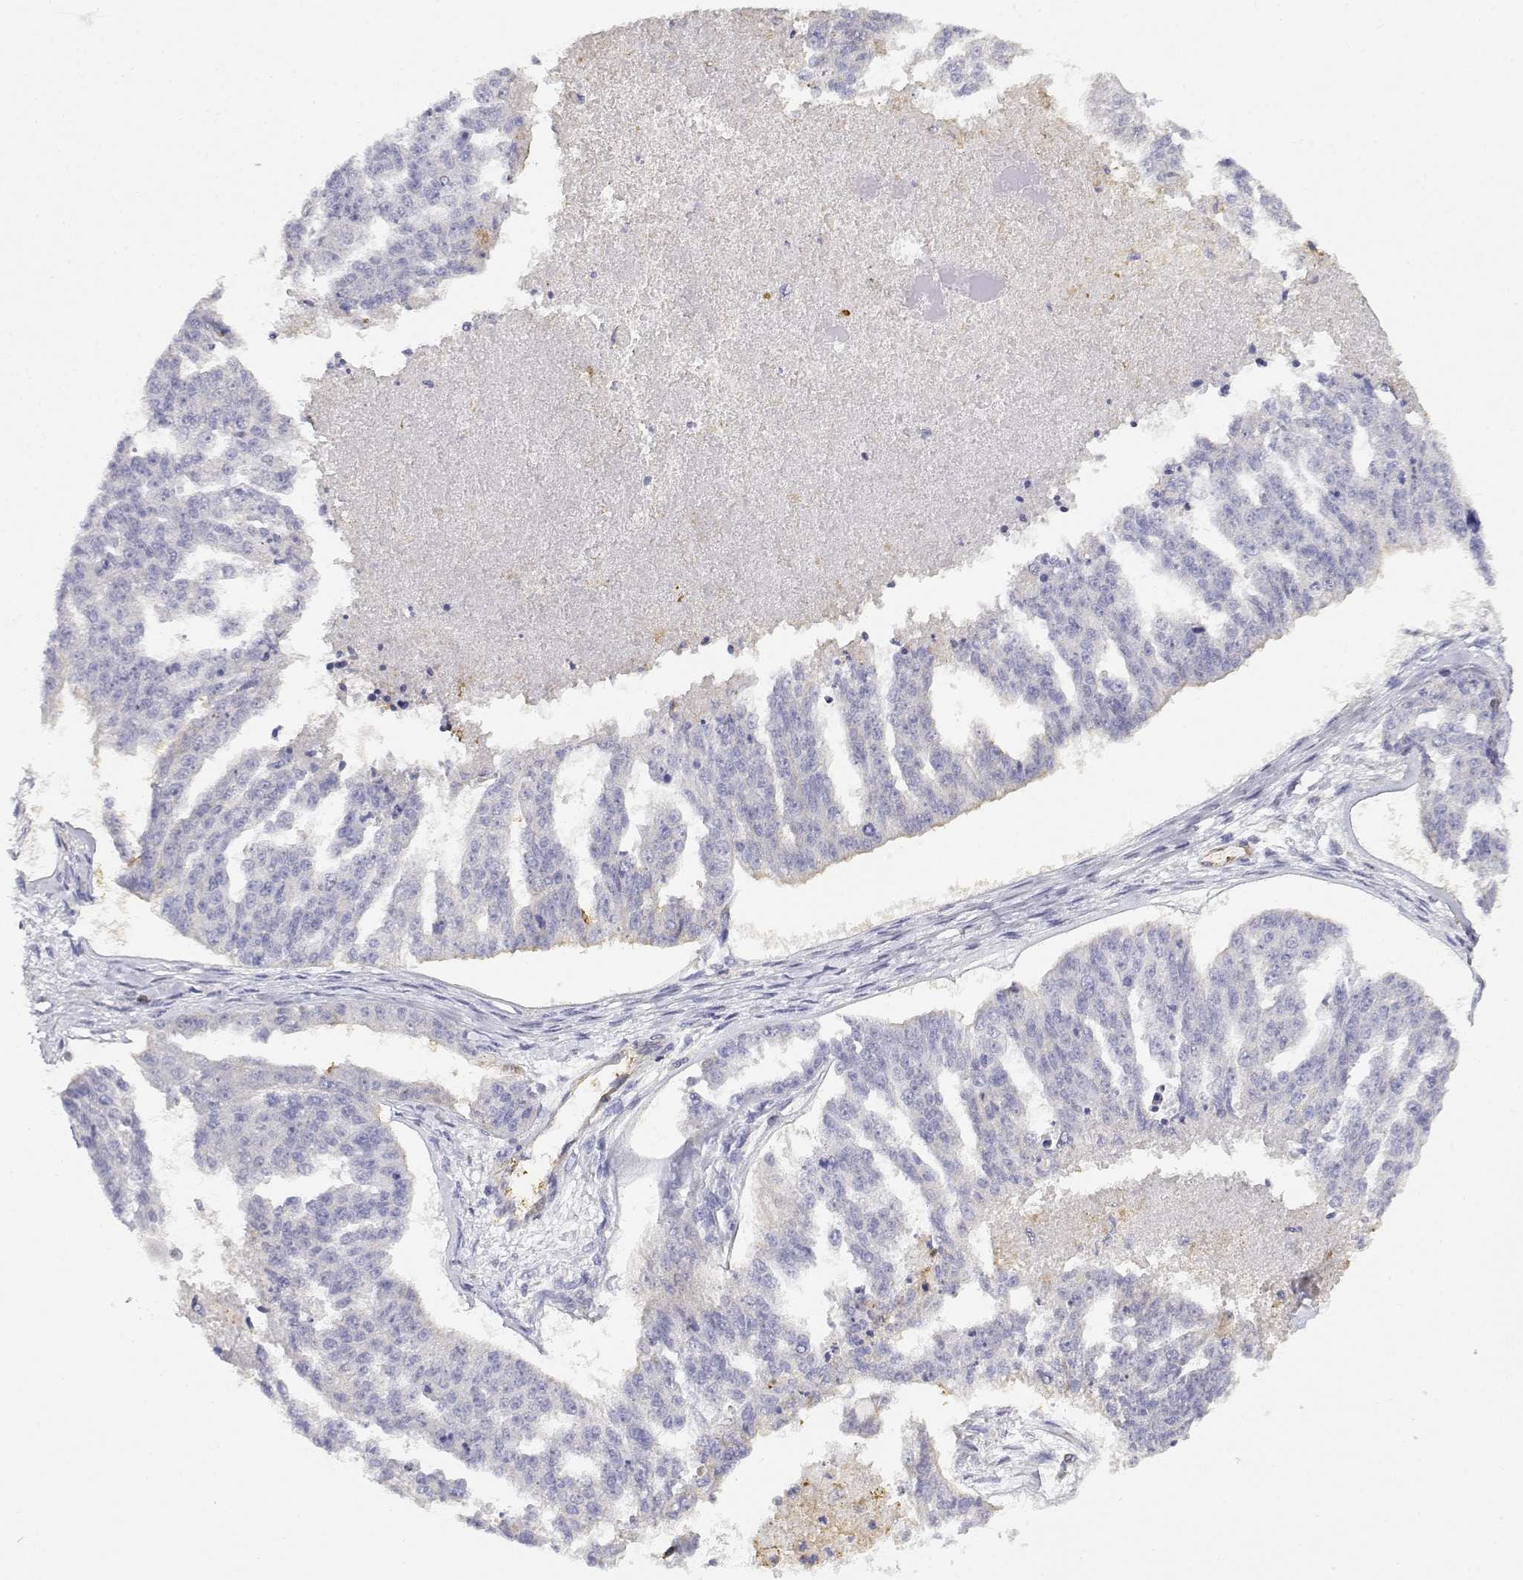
{"staining": {"intensity": "weak", "quantity": "<25%", "location": "cytoplasmic/membranous"}, "tissue": "ovarian cancer", "cell_type": "Tumor cells", "image_type": "cancer", "snomed": [{"axis": "morphology", "description": "Cystadenocarcinoma, serous, NOS"}, {"axis": "topography", "description": "Ovary"}], "caption": "High power microscopy micrograph of an IHC photomicrograph of ovarian cancer (serous cystadenocarcinoma), revealing no significant expression in tumor cells.", "gene": "ADA", "patient": {"sex": "female", "age": 58}}